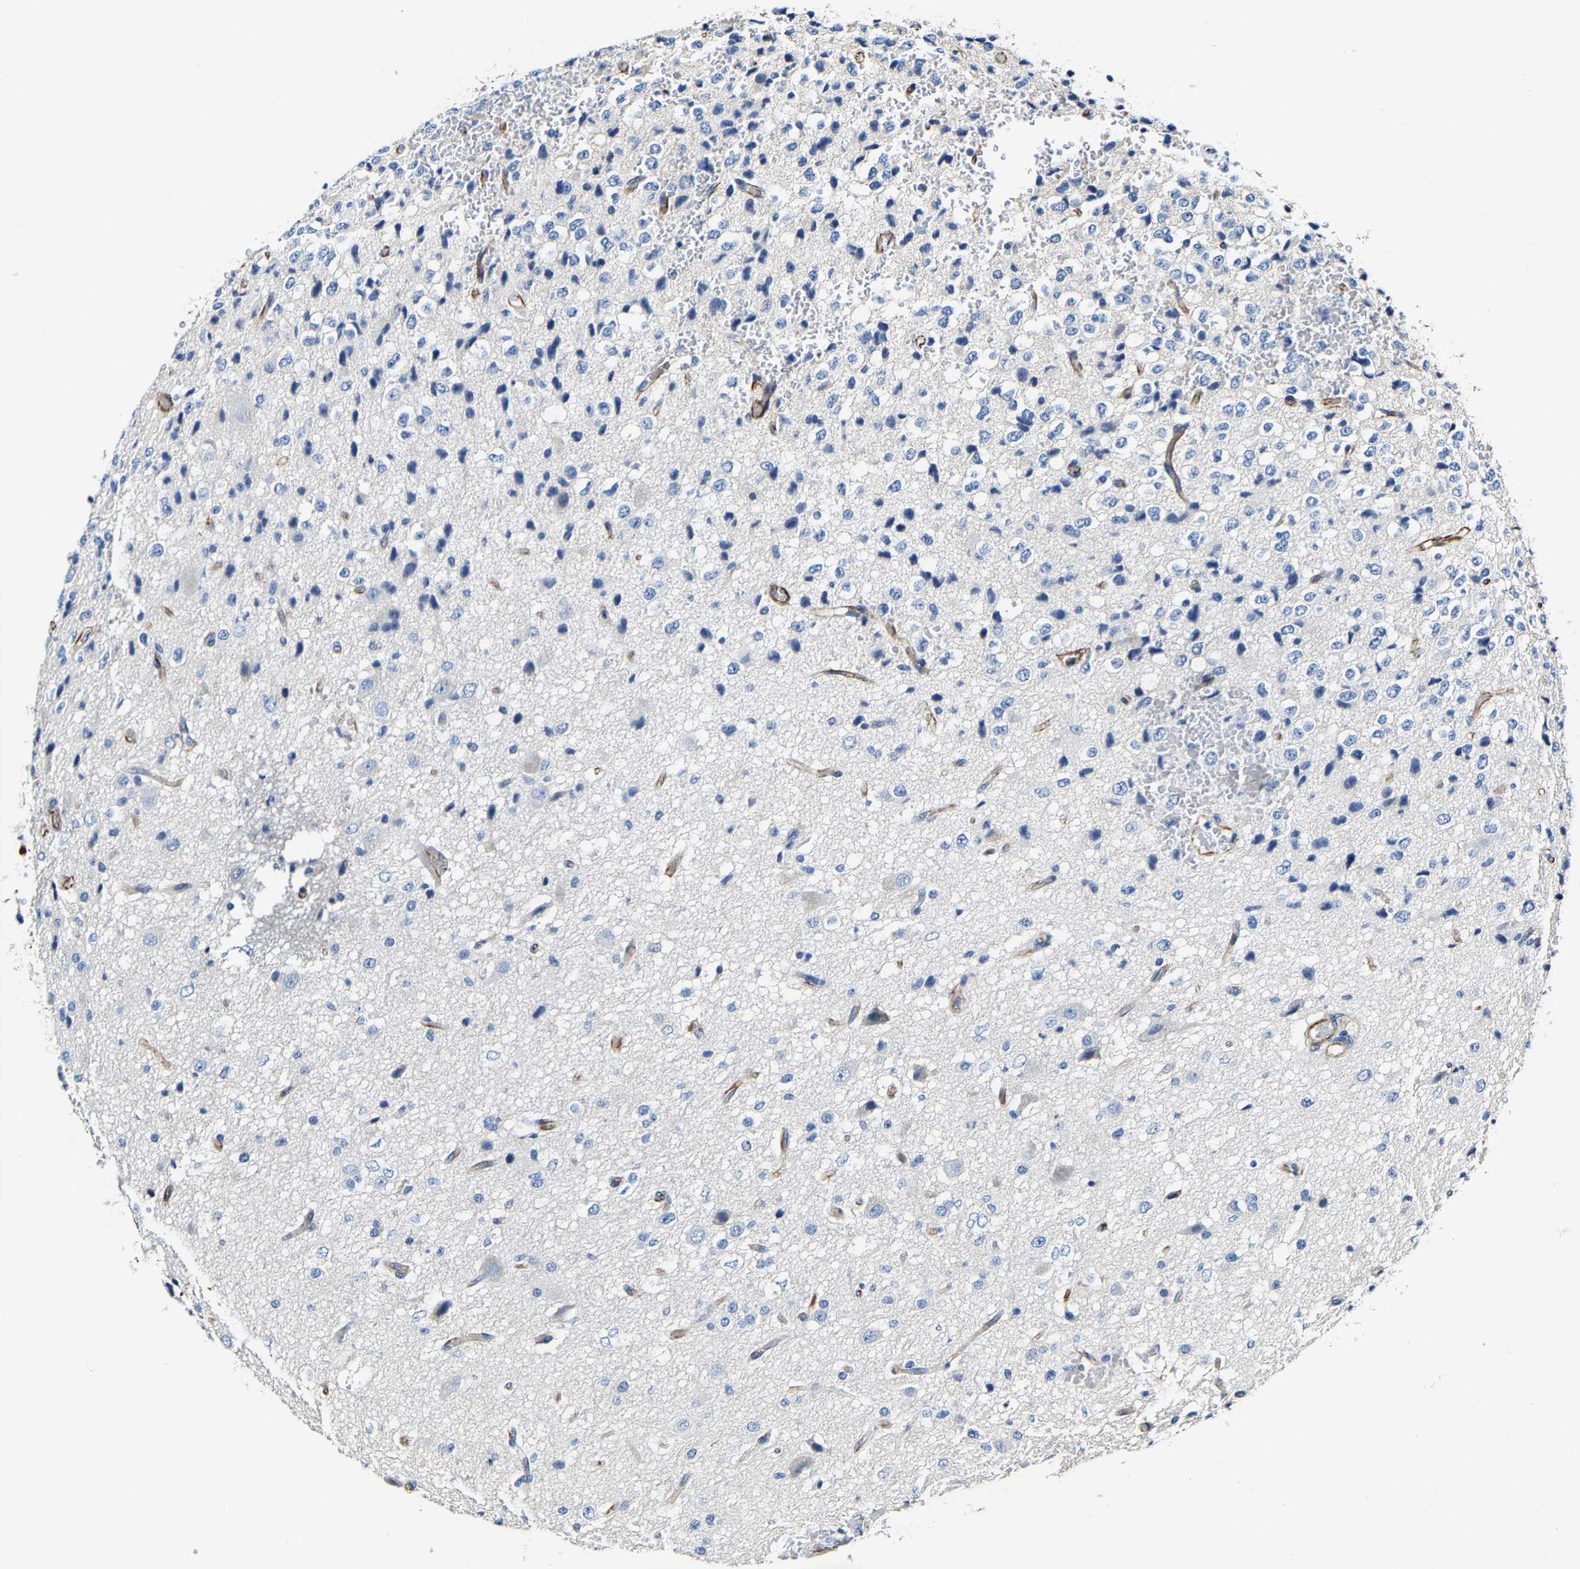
{"staining": {"intensity": "negative", "quantity": "none", "location": "none"}, "tissue": "glioma", "cell_type": "Tumor cells", "image_type": "cancer", "snomed": [{"axis": "morphology", "description": "Glioma, malignant, High grade"}, {"axis": "topography", "description": "pancreas cauda"}], "caption": "There is no significant staining in tumor cells of glioma.", "gene": "MMEL1", "patient": {"sex": "male", "age": 60}}